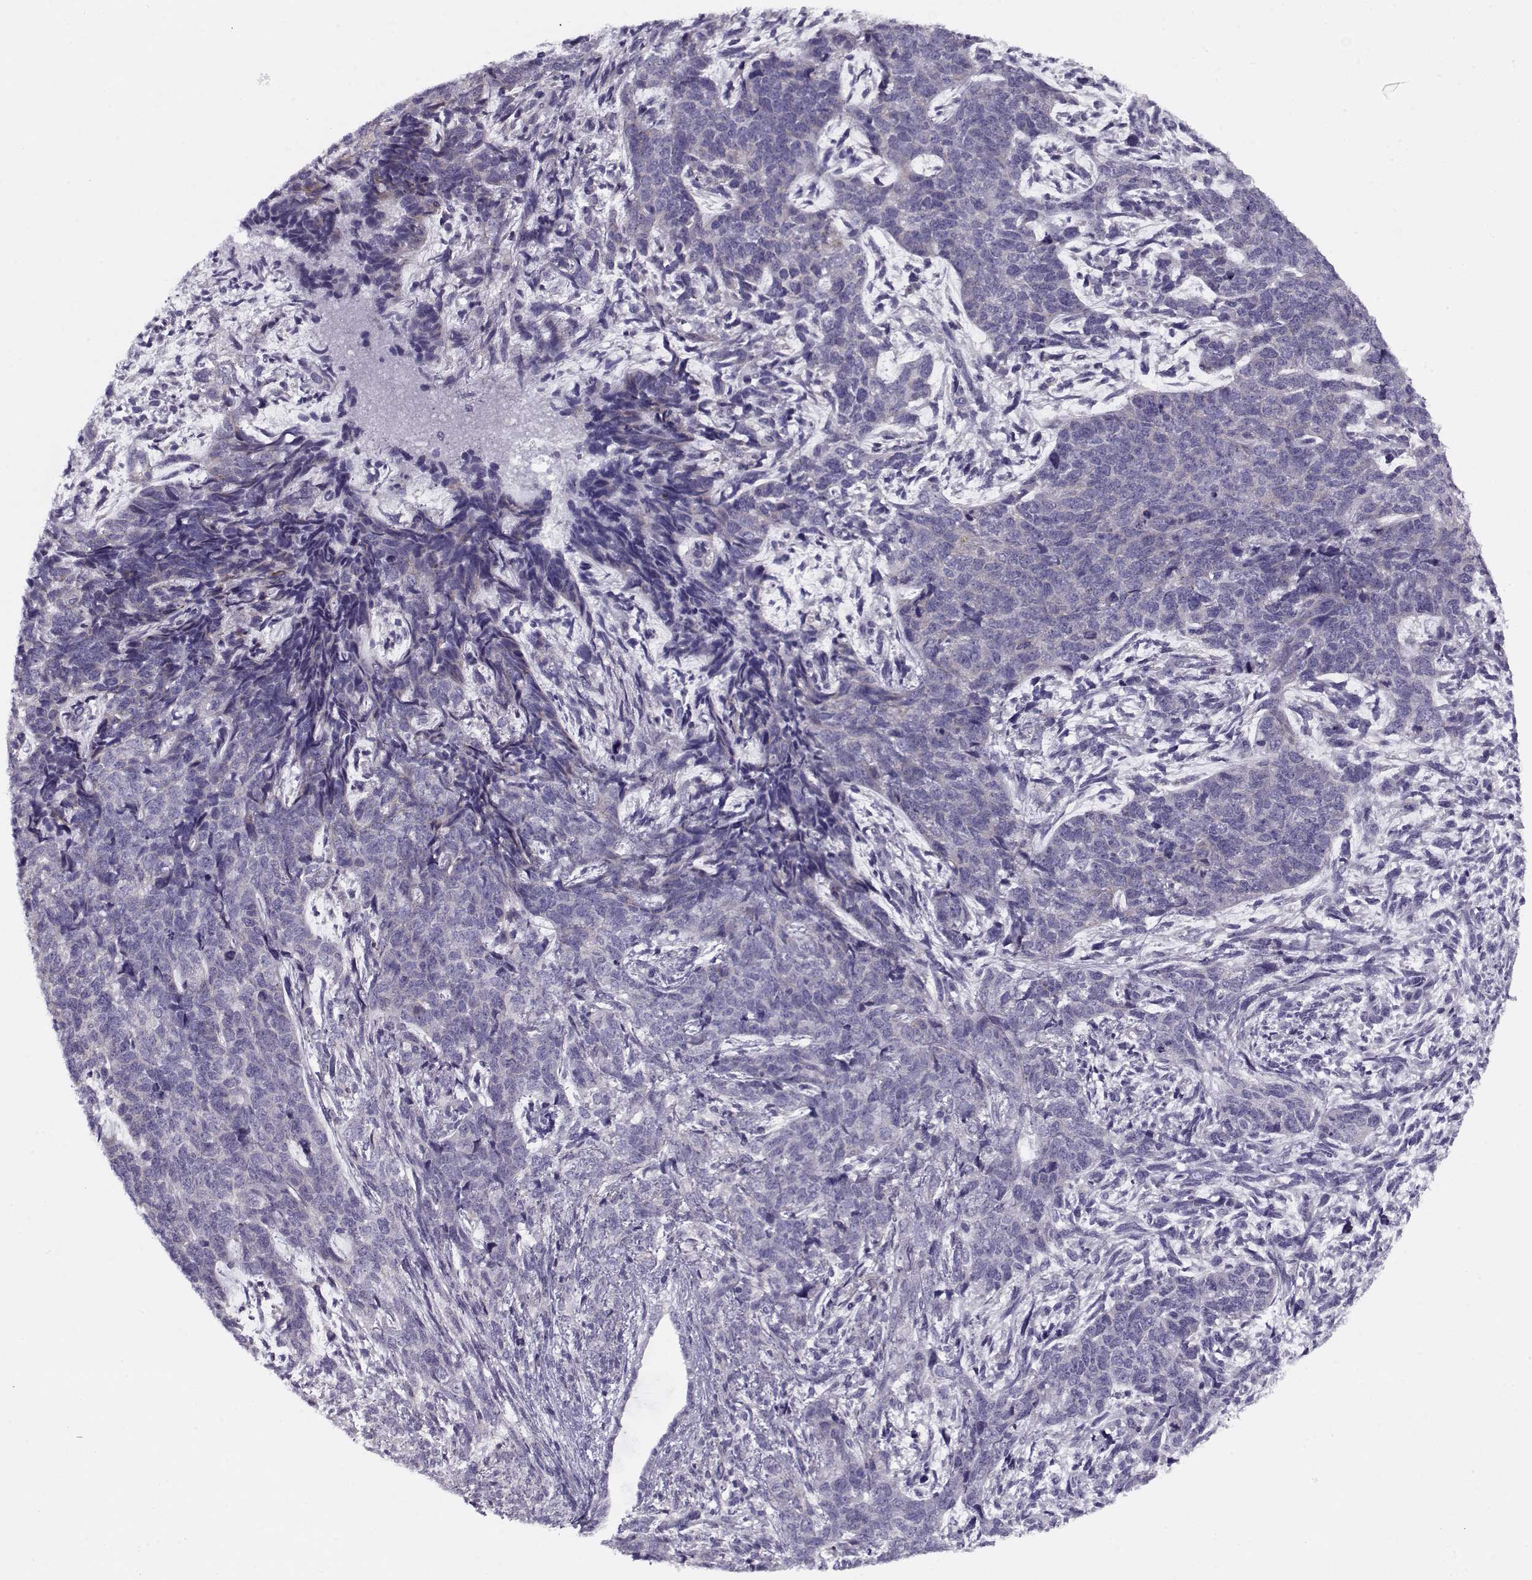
{"staining": {"intensity": "negative", "quantity": "none", "location": "none"}, "tissue": "cervical cancer", "cell_type": "Tumor cells", "image_type": "cancer", "snomed": [{"axis": "morphology", "description": "Squamous cell carcinoma, NOS"}, {"axis": "topography", "description": "Cervix"}], "caption": "There is no significant positivity in tumor cells of squamous cell carcinoma (cervical).", "gene": "PP2D1", "patient": {"sex": "female", "age": 63}}